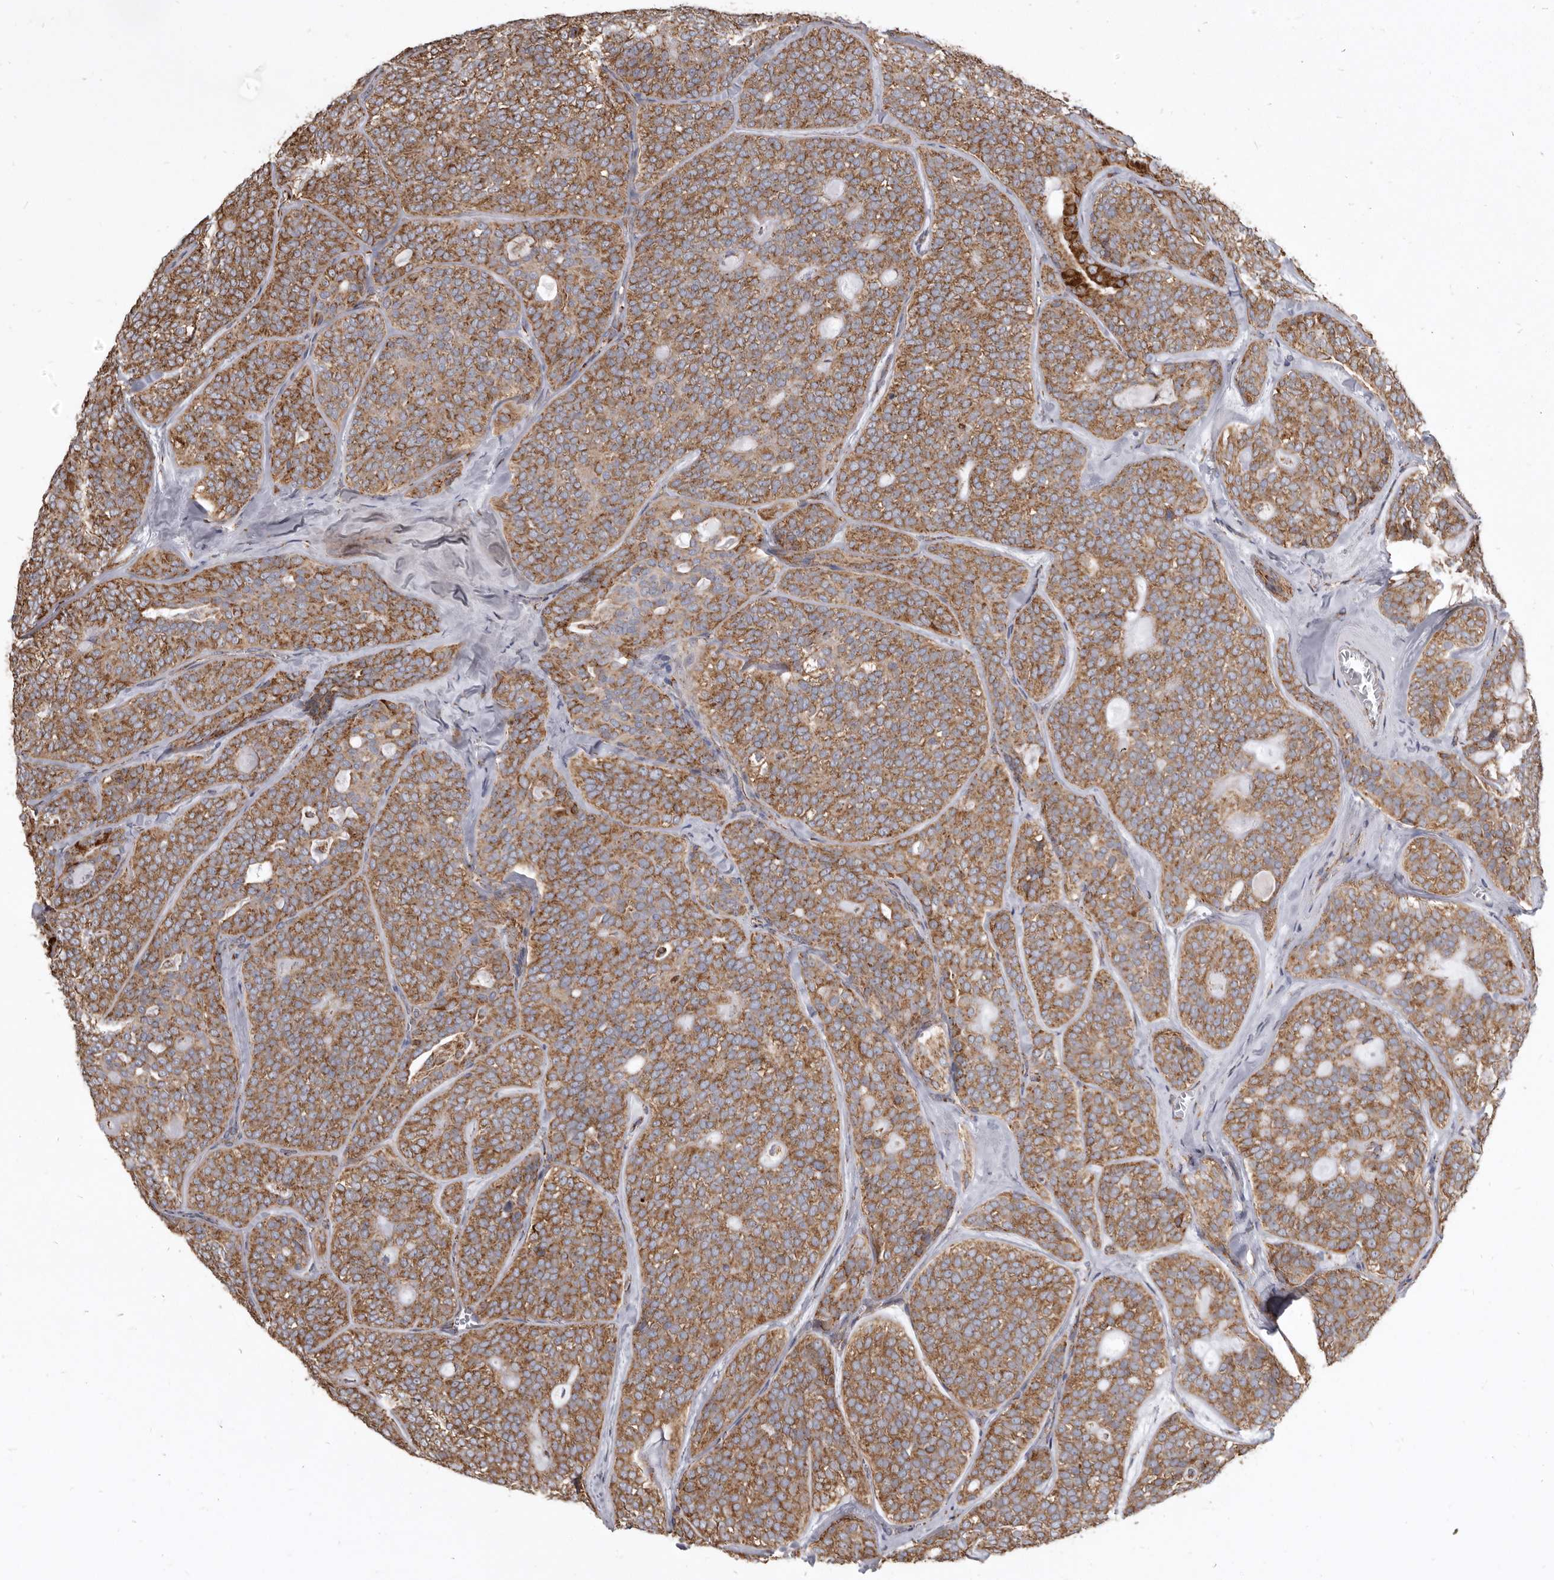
{"staining": {"intensity": "moderate", "quantity": ">75%", "location": "cytoplasmic/membranous"}, "tissue": "head and neck cancer", "cell_type": "Tumor cells", "image_type": "cancer", "snomed": [{"axis": "morphology", "description": "Adenocarcinoma, NOS"}, {"axis": "topography", "description": "Head-Neck"}], "caption": "A histopathology image showing moderate cytoplasmic/membranous staining in about >75% of tumor cells in head and neck cancer (adenocarcinoma), as visualized by brown immunohistochemical staining.", "gene": "CDK5RAP3", "patient": {"sex": "male", "age": 66}}